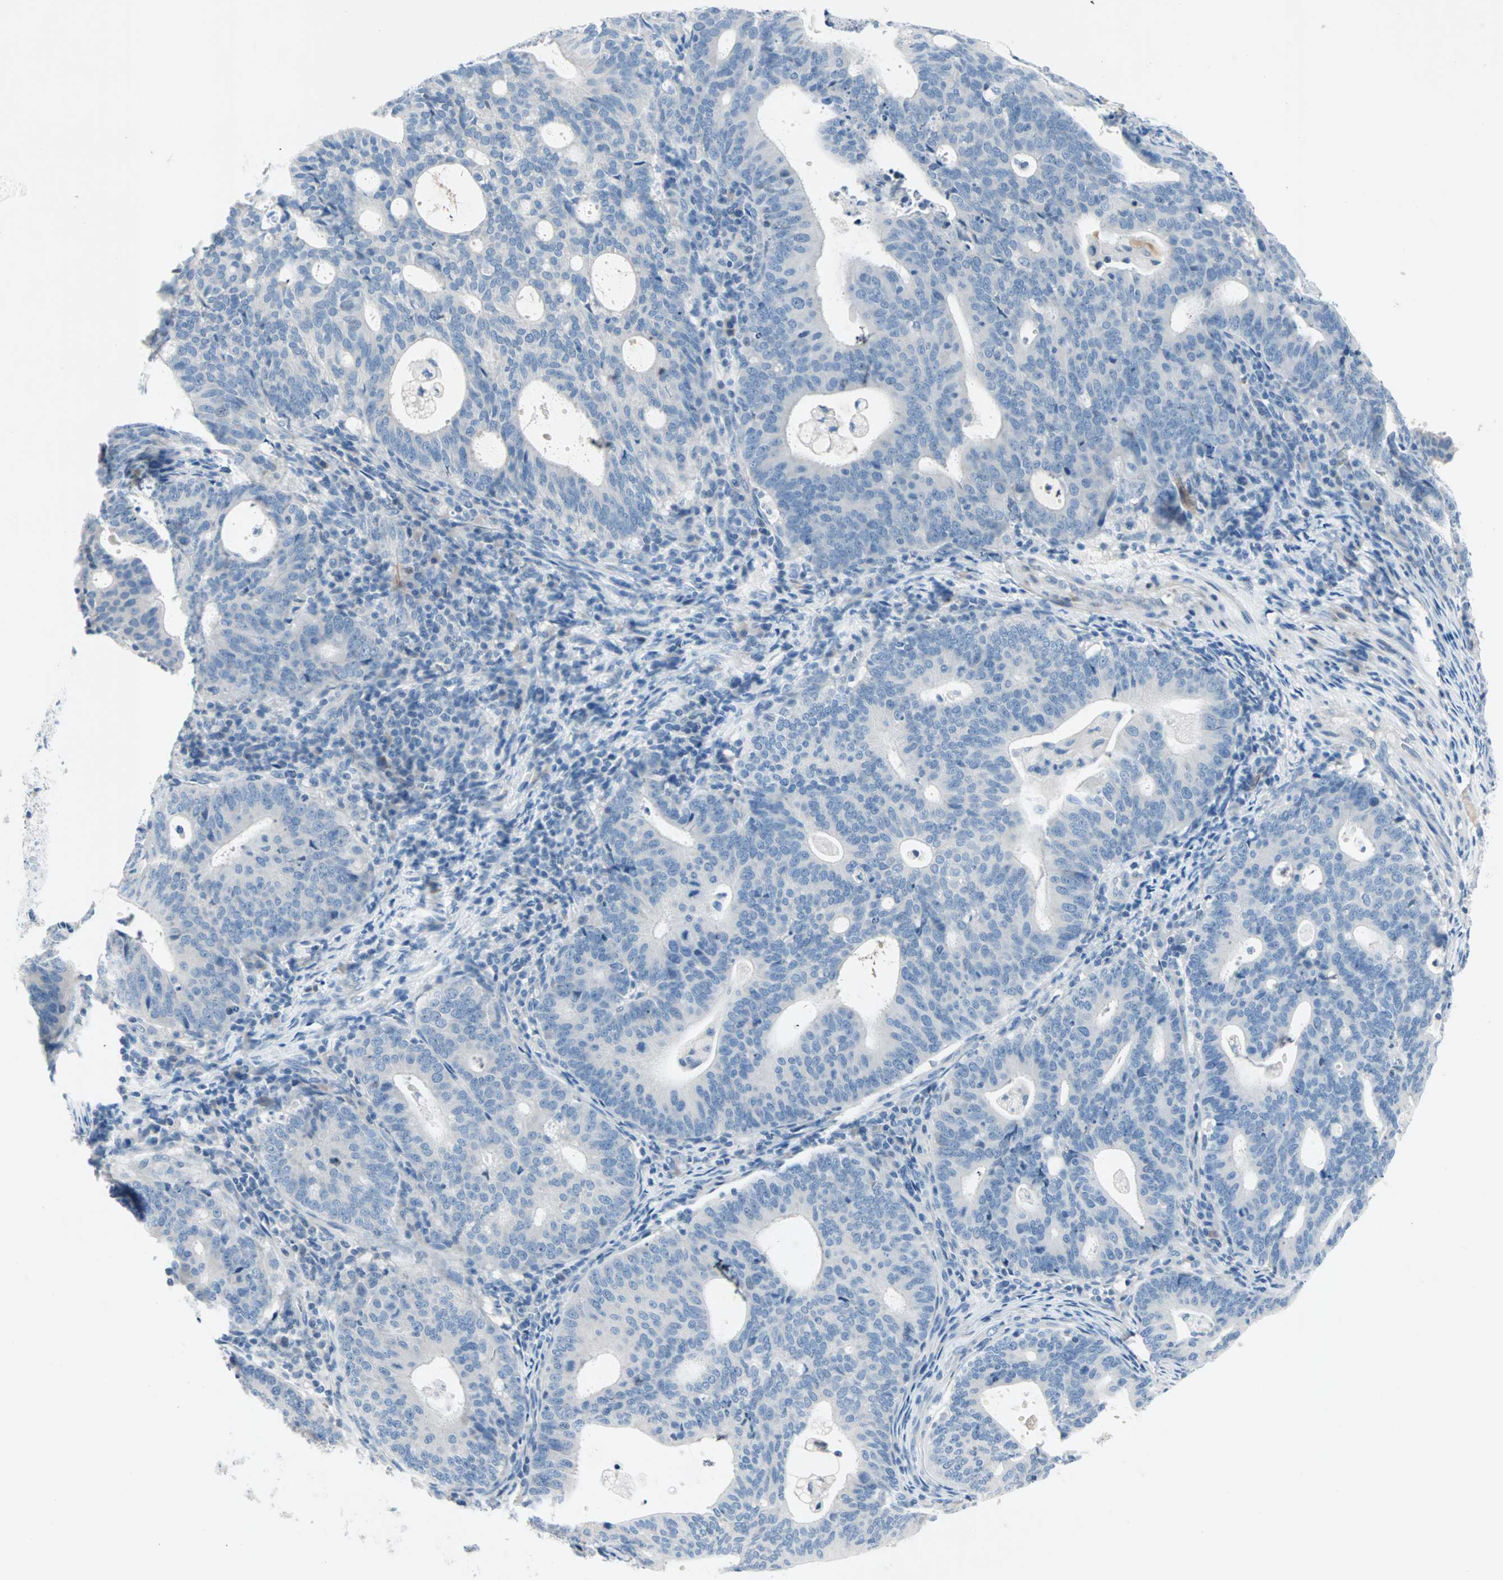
{"staining": {"intensity": "negative", "quantity": "none", "location": "none"}, "tissue": "endometrial cancer", "cell_type": "Tumor cells", "image_type": "cancer", "snomed": [{"axis": "morphology", "description": "Adenocarcinoma, NOS"}, {"axis": "topography", "description": "Uterus"}], "caption": "Tumor cells are negative for brown protein staining in endometrial cancer.", "gene": "NEFH", "patient": {"sex": "female", "age": 83}}